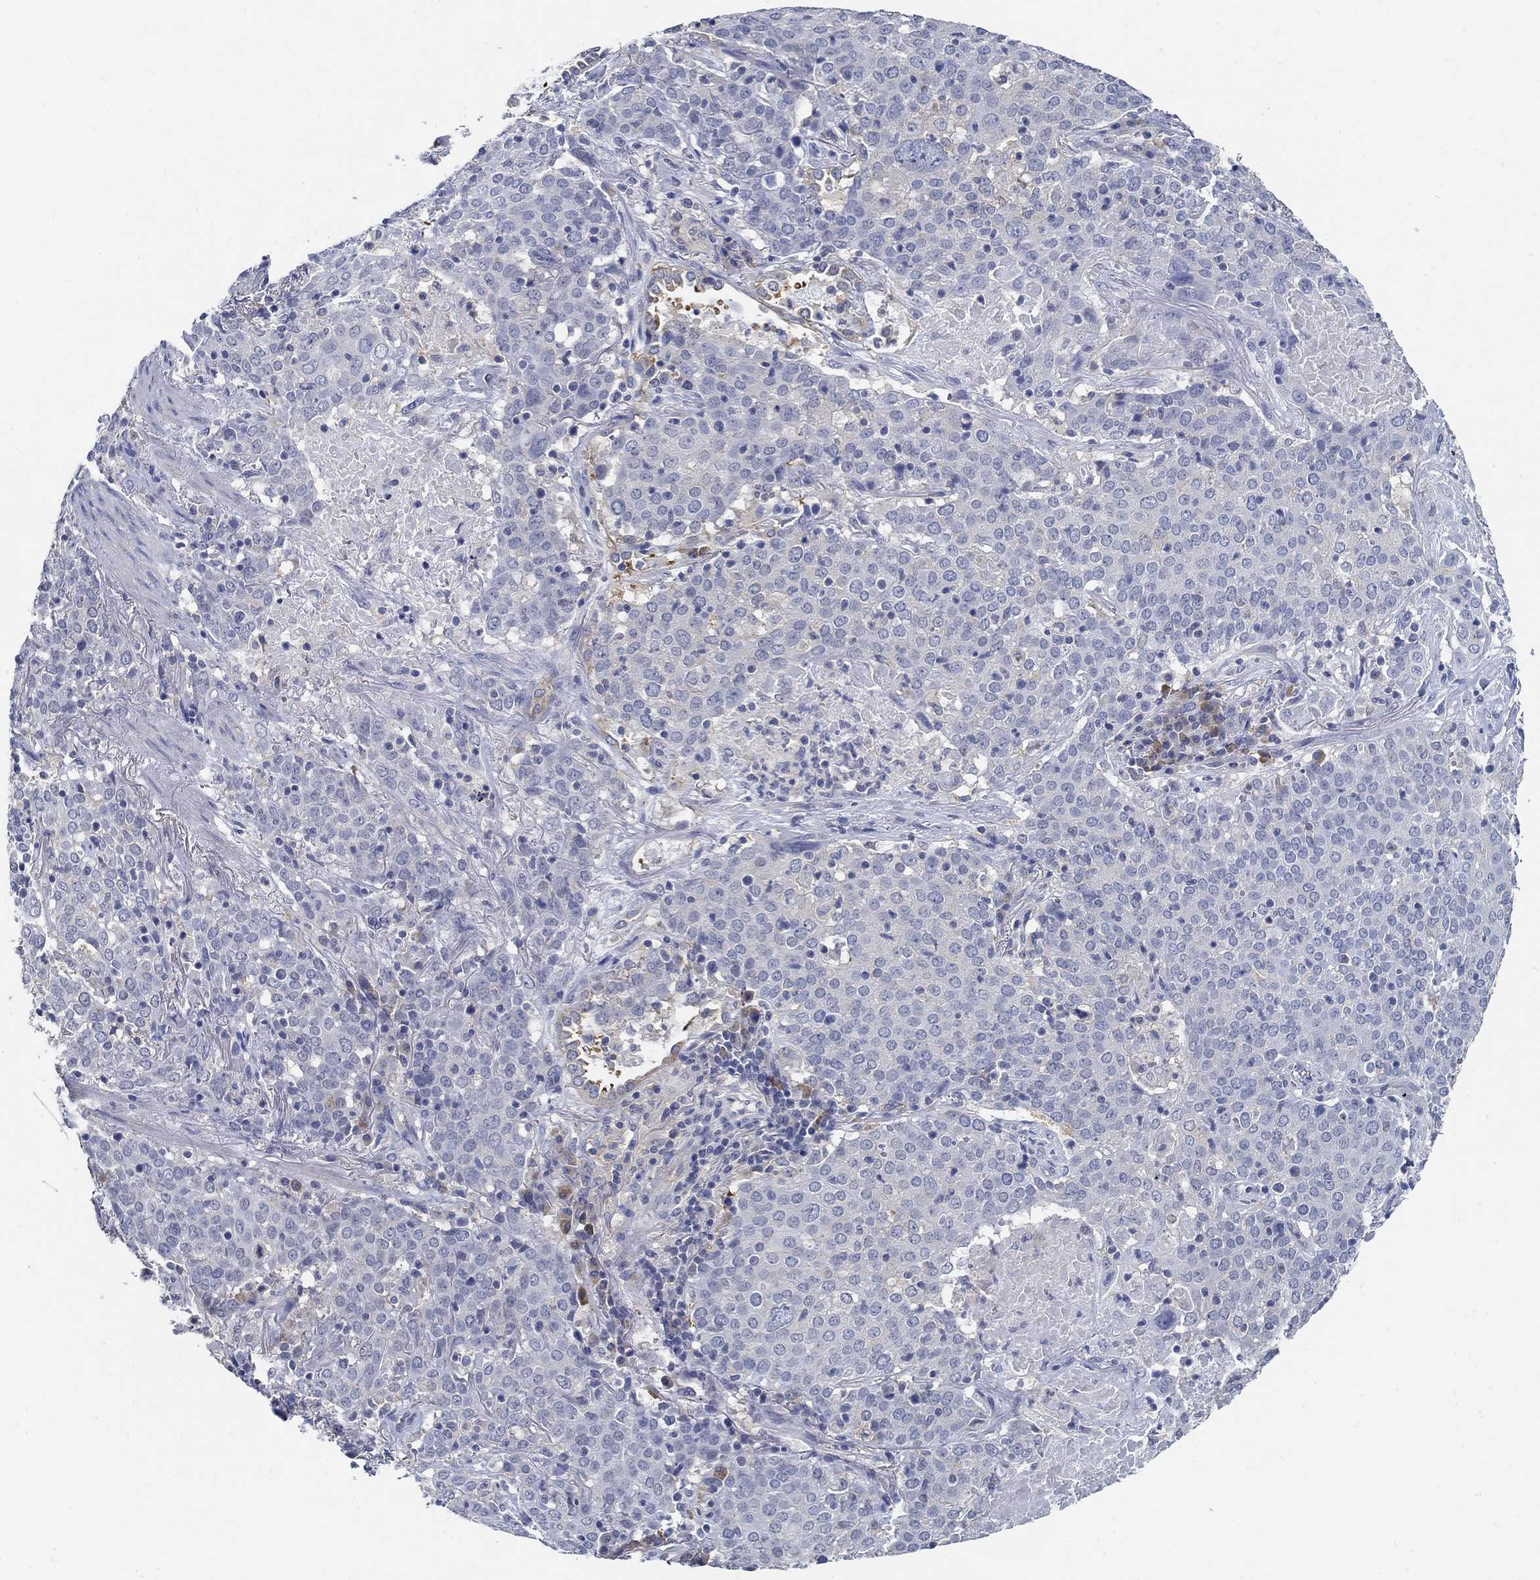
{"staining": {"intensity": "negative", "quantity": "none", "location": "none"}, "tissue": "lung cancer", "cell_type": "Tumor cells", "image_type": "cancer", "snomed": [{"axis": "morphology", "description": "Squamous cell carcinoma, NOS"}, {"axis": "topography", "description": "Lung"}], "caption": "IHC of human lung squamous cell carcinoma demonstrates no staining in tumor cells.", "gene": "PCDH11X", "patient": {"sex": "male", "age": 82}}